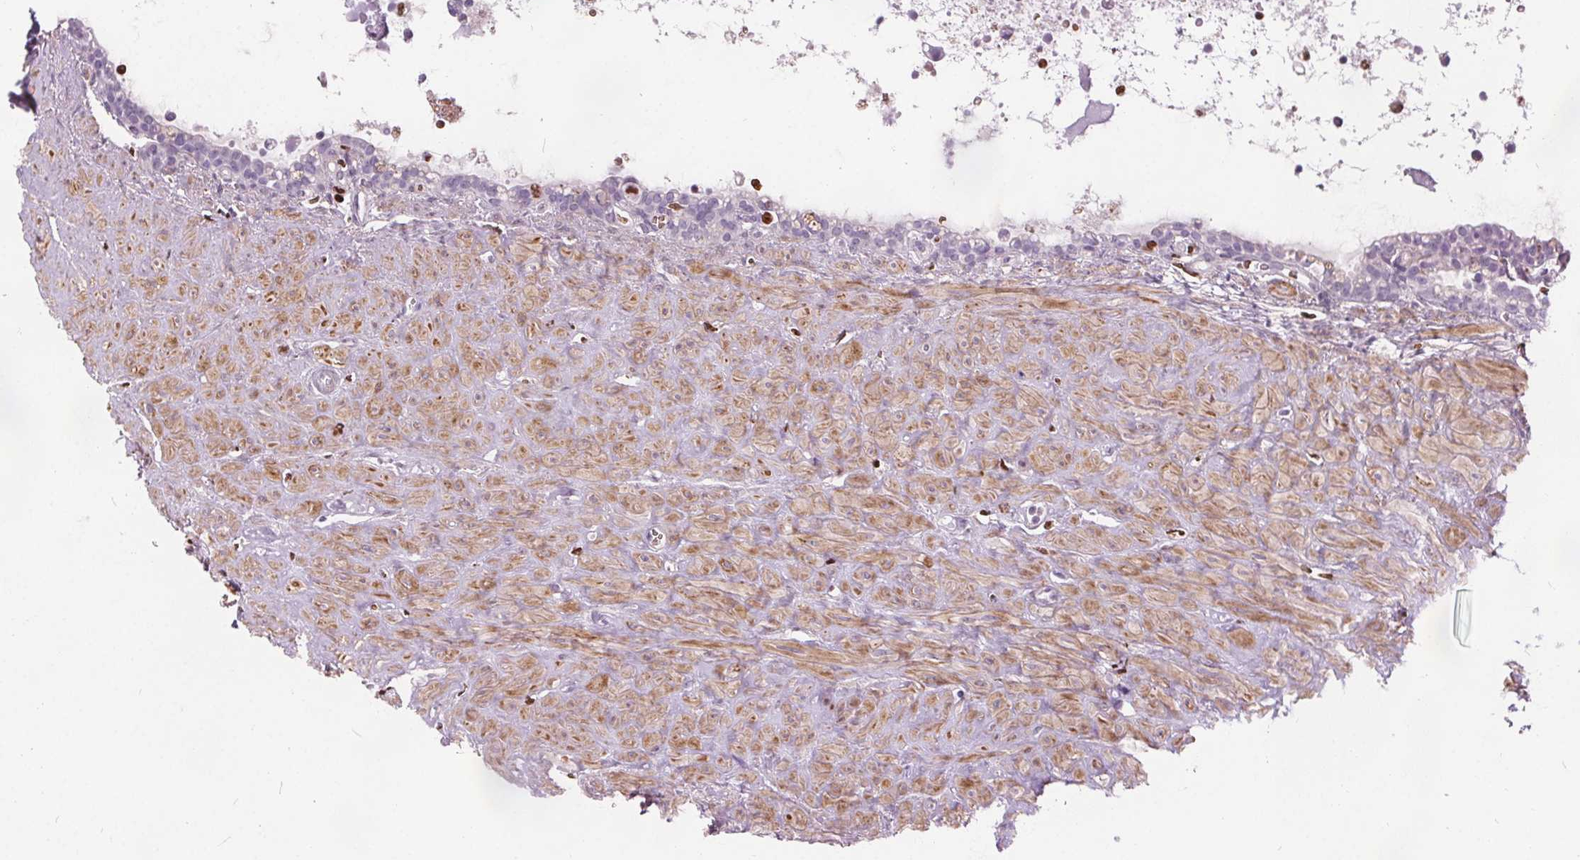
{"staining": {"intensity": "negative", "quantity": "none", "location": "none"}, "tissue": "seminal vesicle", "cell_type": "Glandular cells", "image_type": "normal", "snomed": [{"axis": "morphology", "description": "Normal tissue, NOS"}, {"axis": "topography", "description": "Seminal veicle"}], "caption": "The histopathology image demonstrates no significant staining in glandular cells of seminal vesicle. The staining was performed using DAB (3,3'-diaminobenzidine) to visualize the protein expression in brown, while the nuclei were stained in blue with hematoxylin (Magnification: 20x).", "gene": "ISLR2", "patient": {"sex": "male", "age": 76}}